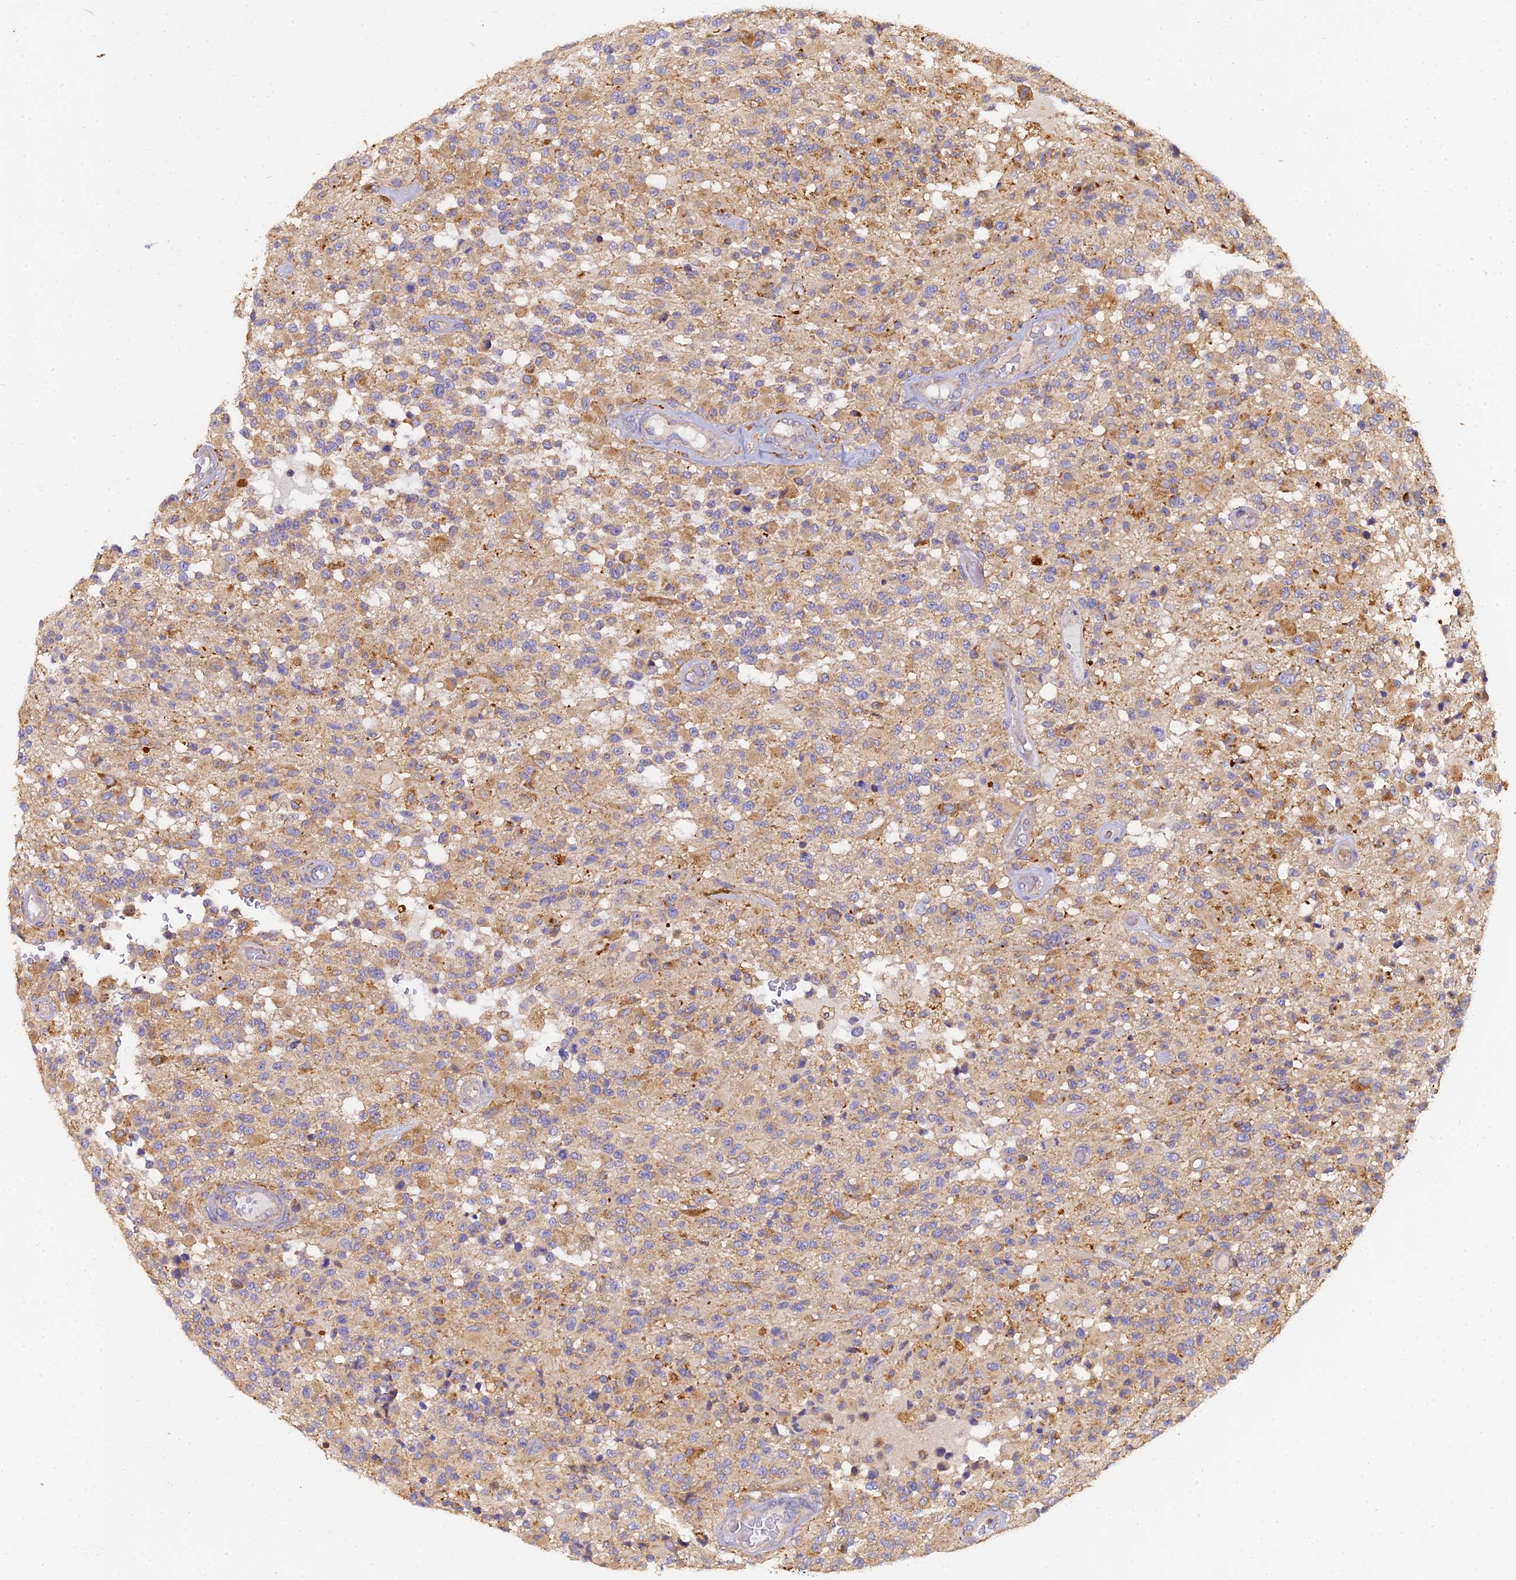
{"staining": {"intensity": "moderate", "quantity": "25%-75%", "location": "cytoplasmic/membranous"}, "tissue": "glioma", "cell_type": "Tumor cells", "image_type": "cancer", "snomed": [{"axis": "morphology", "description": "Glioma, malignant, High grade"}, {"axis": "morphology", "description": "Glioblastoma, NOS"}, {"axis": "topography", "description": "Brain"}], "caption": "Glioblastoma tissue exhibits moderate cytoplasmic/membranous positivity in approximately 25%-75% of tumor cells, visualized by immunohistochemistry.", "gene": "ARL8B", "patient": {"sex": "male", "age": 60}}